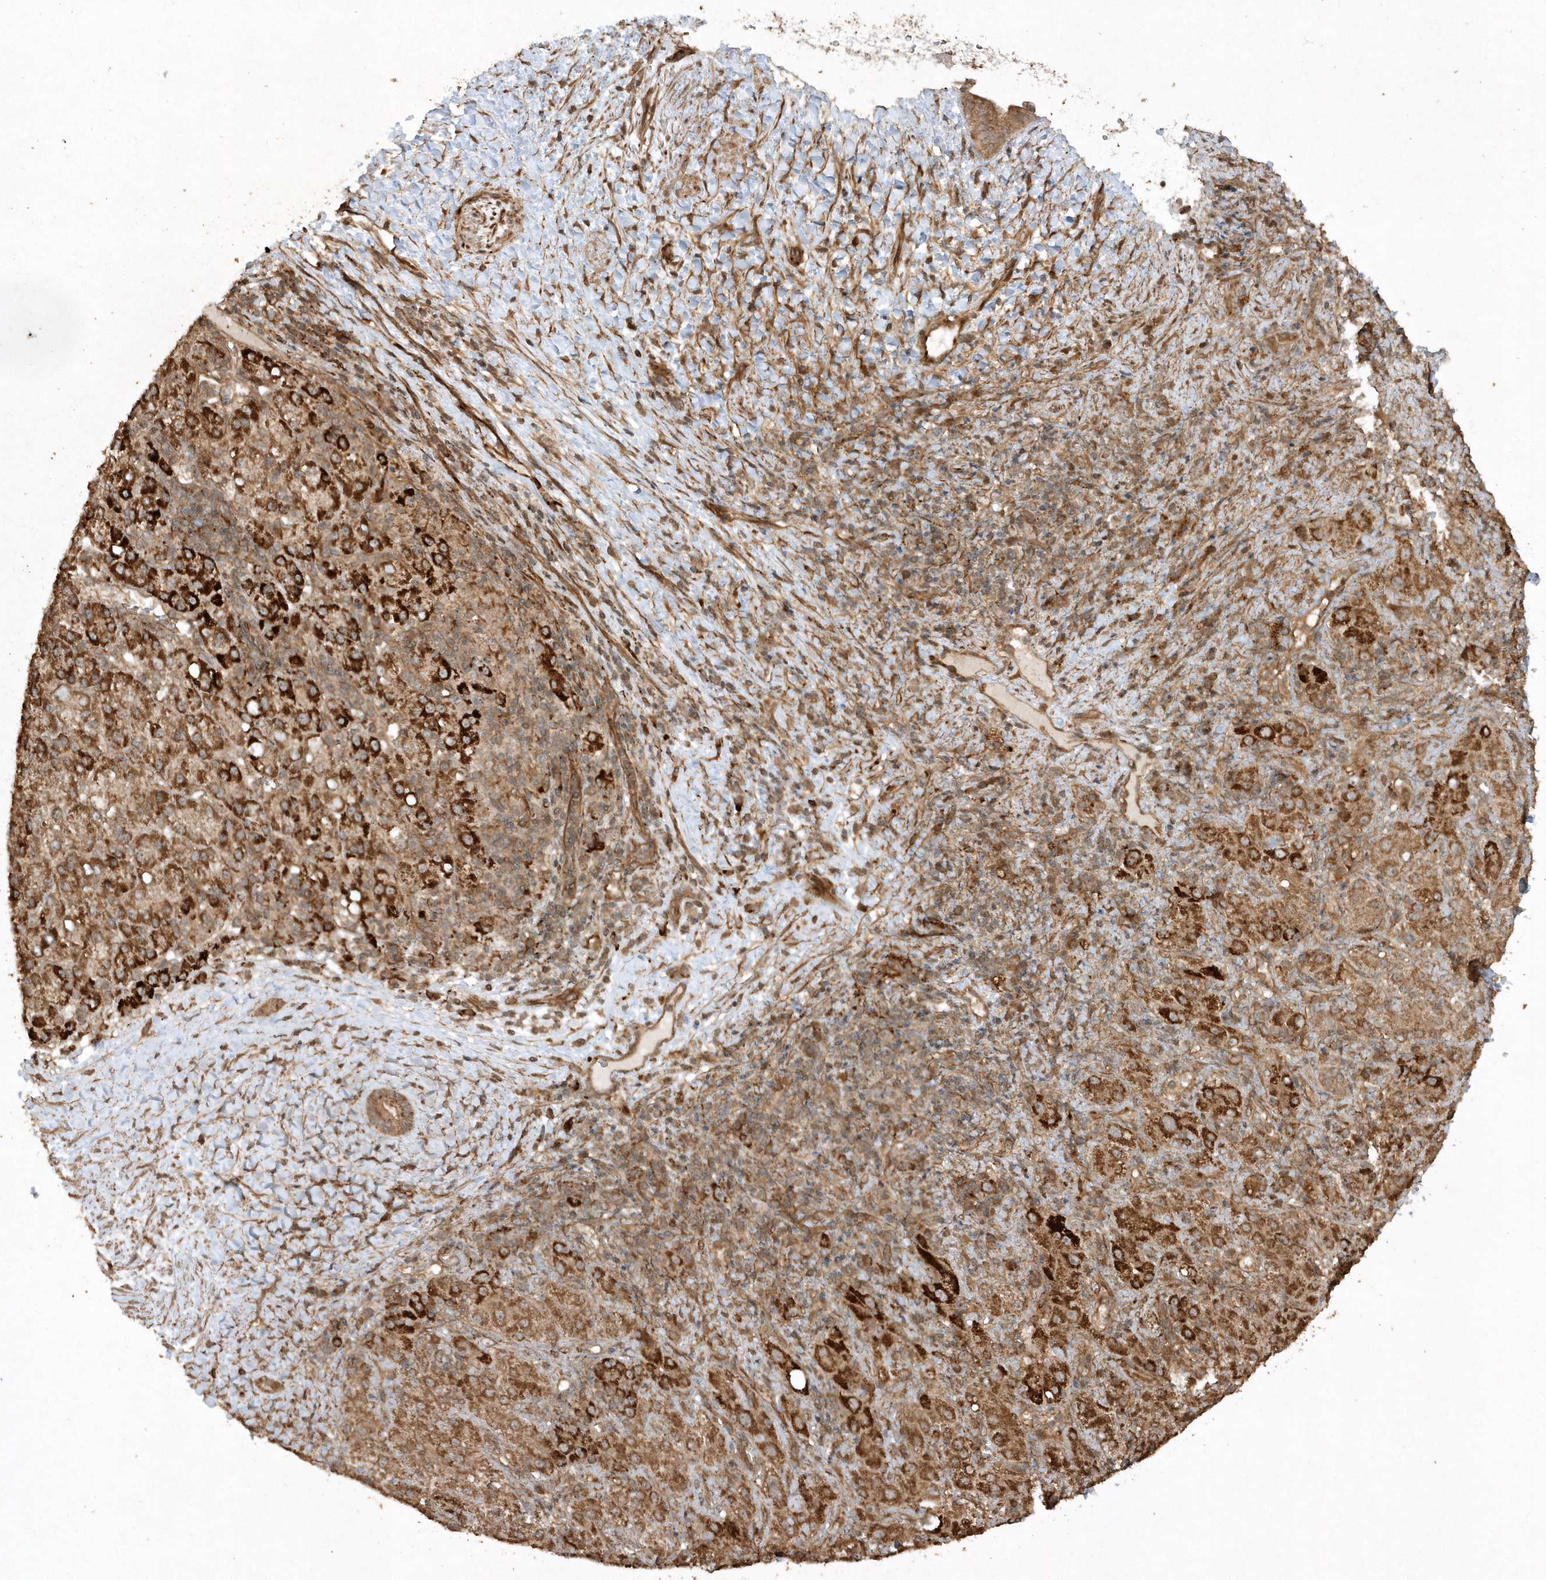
{"staining": {"intensity": "strong", "quantity": ">75%", "location": "cytoplasmic/membranous"}, "tissue": "liver cancer", "cell_type": "Tumor cells", "image_type": "cancer", "snomed": [{"axis": "morphology", "description": "Carcinoma, Hepatocellular, NOS"}, {"axis": "topography", "description": "Liver"}], "caption": "About >75% of tumor cells in liver hepatocellular carcinoma exhibit strong cytoplasmic/membranous protein positivity as visualized by brown immunohistochemical staining.", "gene": "AVPI1", "patient": {"sex": "female", "age": 58}}